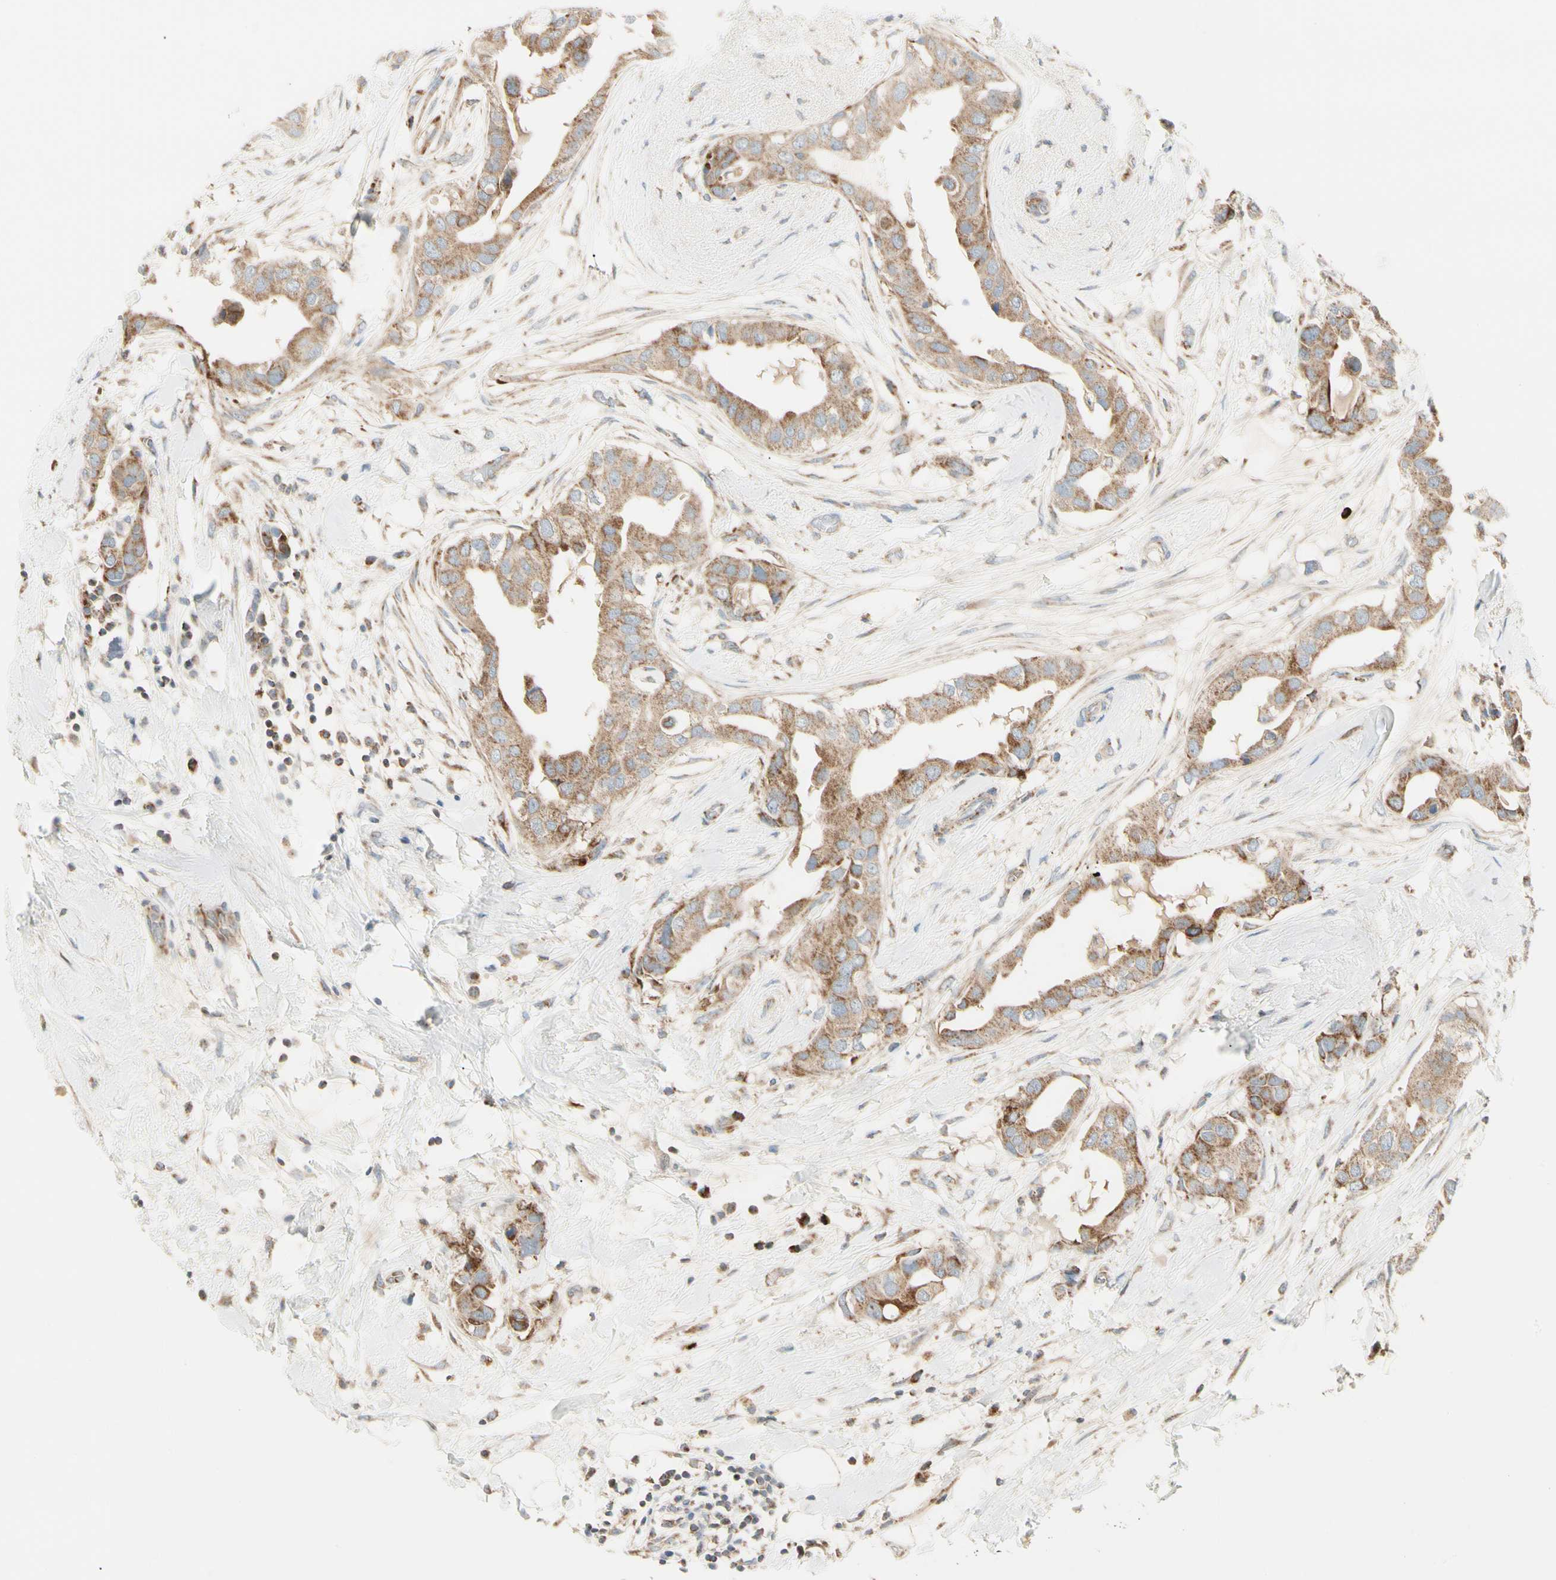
{"staining": {"intensity": "strong", "quantity": ">75%", "location": "cytoplasmic/membranous"}, "tissue": "breast cancer", "cell_type": "Tumor cells", "image_type": "cancer", "snomed": [{"axis": "morphology", "description": "Duct carcinoma"}, {"axis": "topography", "description": "Breast"}], "caption": "Tumor cells exhibit high levels of strong cytoplasmic/membranous staining in about >75% of cells in human intraductal carcinoma (breast).", "gene": "TBC1D10A", "patient": {"sex": "female", "age": 40}}